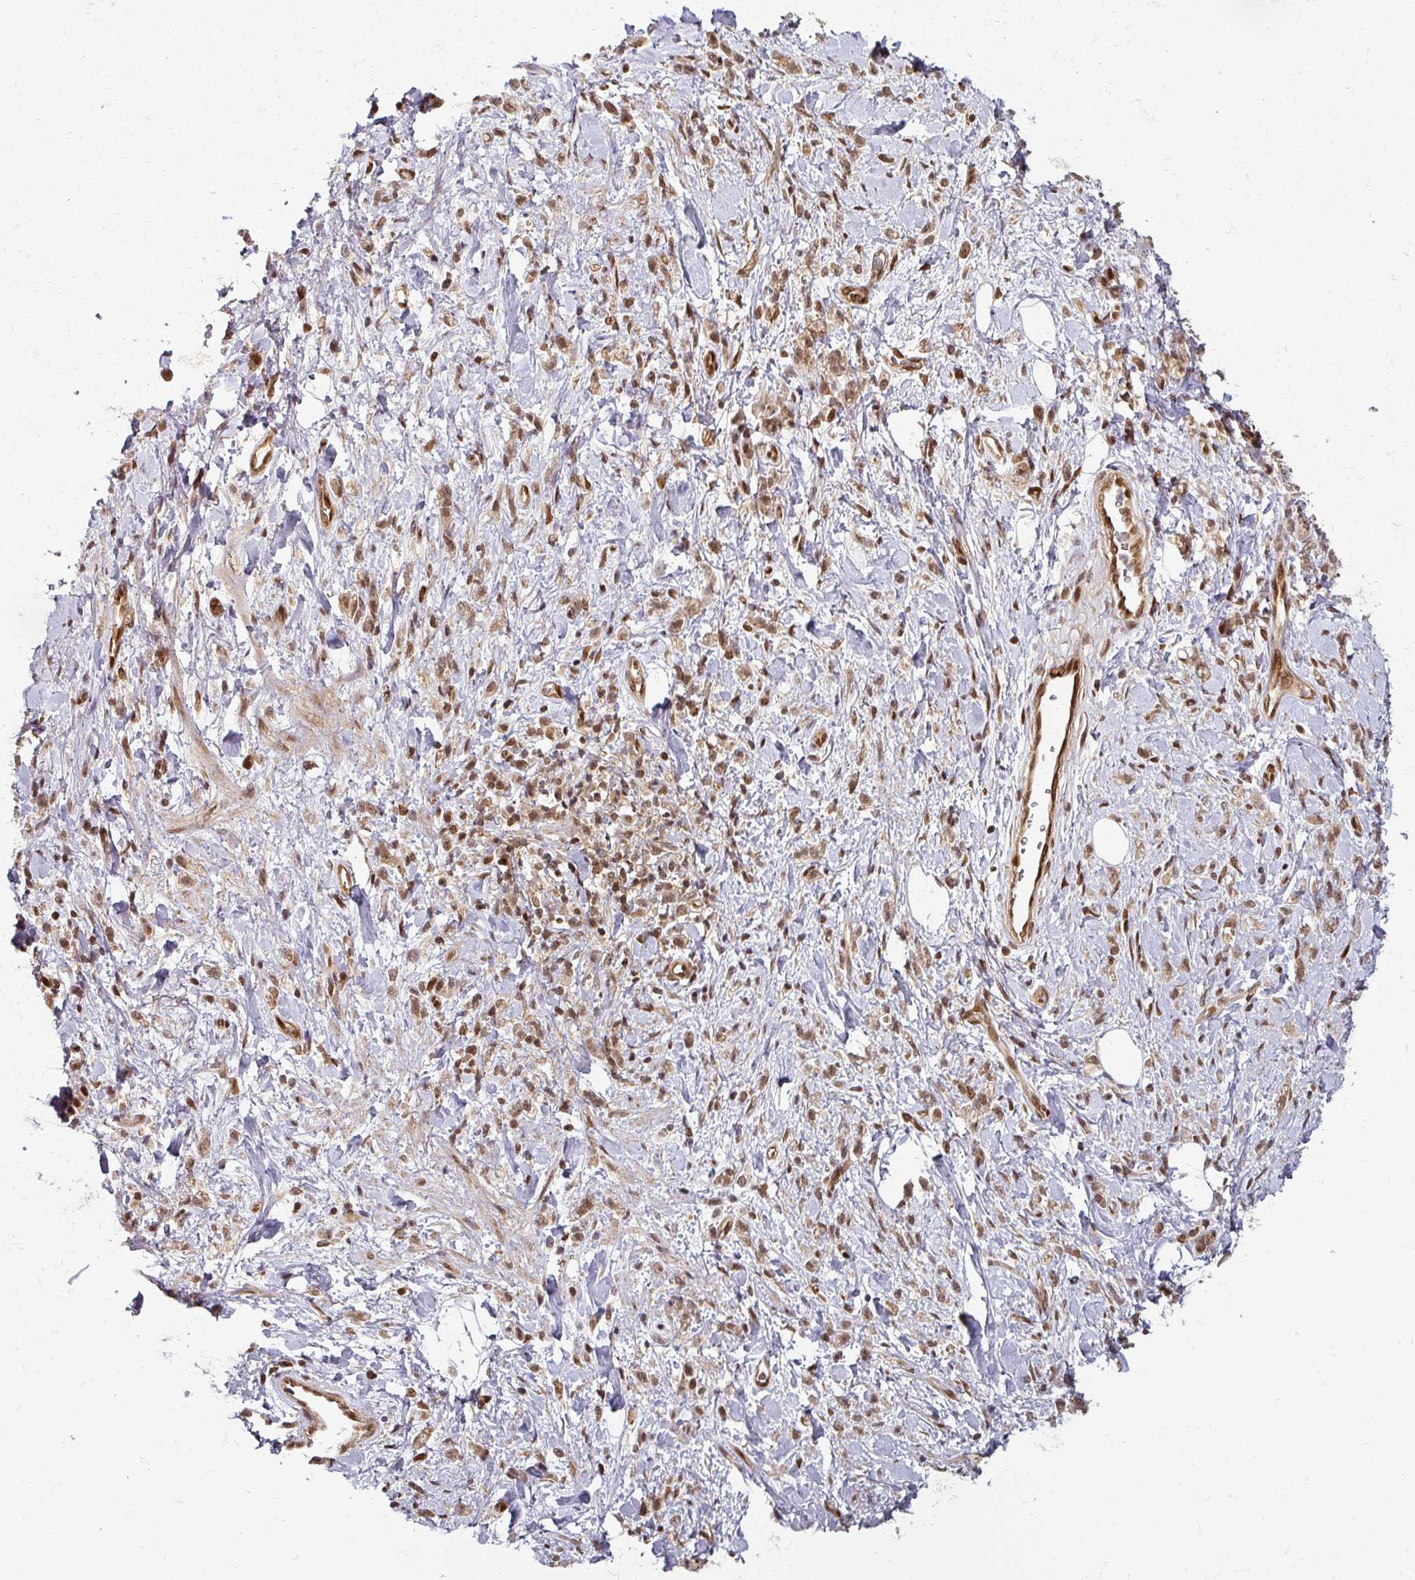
{"staining": {"intensity": "moderate", "quantity": ">75%", "location": "nuclear"}, "tissue": "stomach cancer", "cell_type": "Tumor cells", "image_type": "cancer", "snomed": [{"axis": "morphology", "description": "Adenocarcinoma, NOS"}, {"axis": "topography", "description": "Stomach"}], "caption": "Protein expression analysis of human adenocarcinoma (stomach) reveals moderate nuclear staining in about >75% of tumor cells.", "gene": "SIK3", "patient": {"sex": "male", "age": 77}}